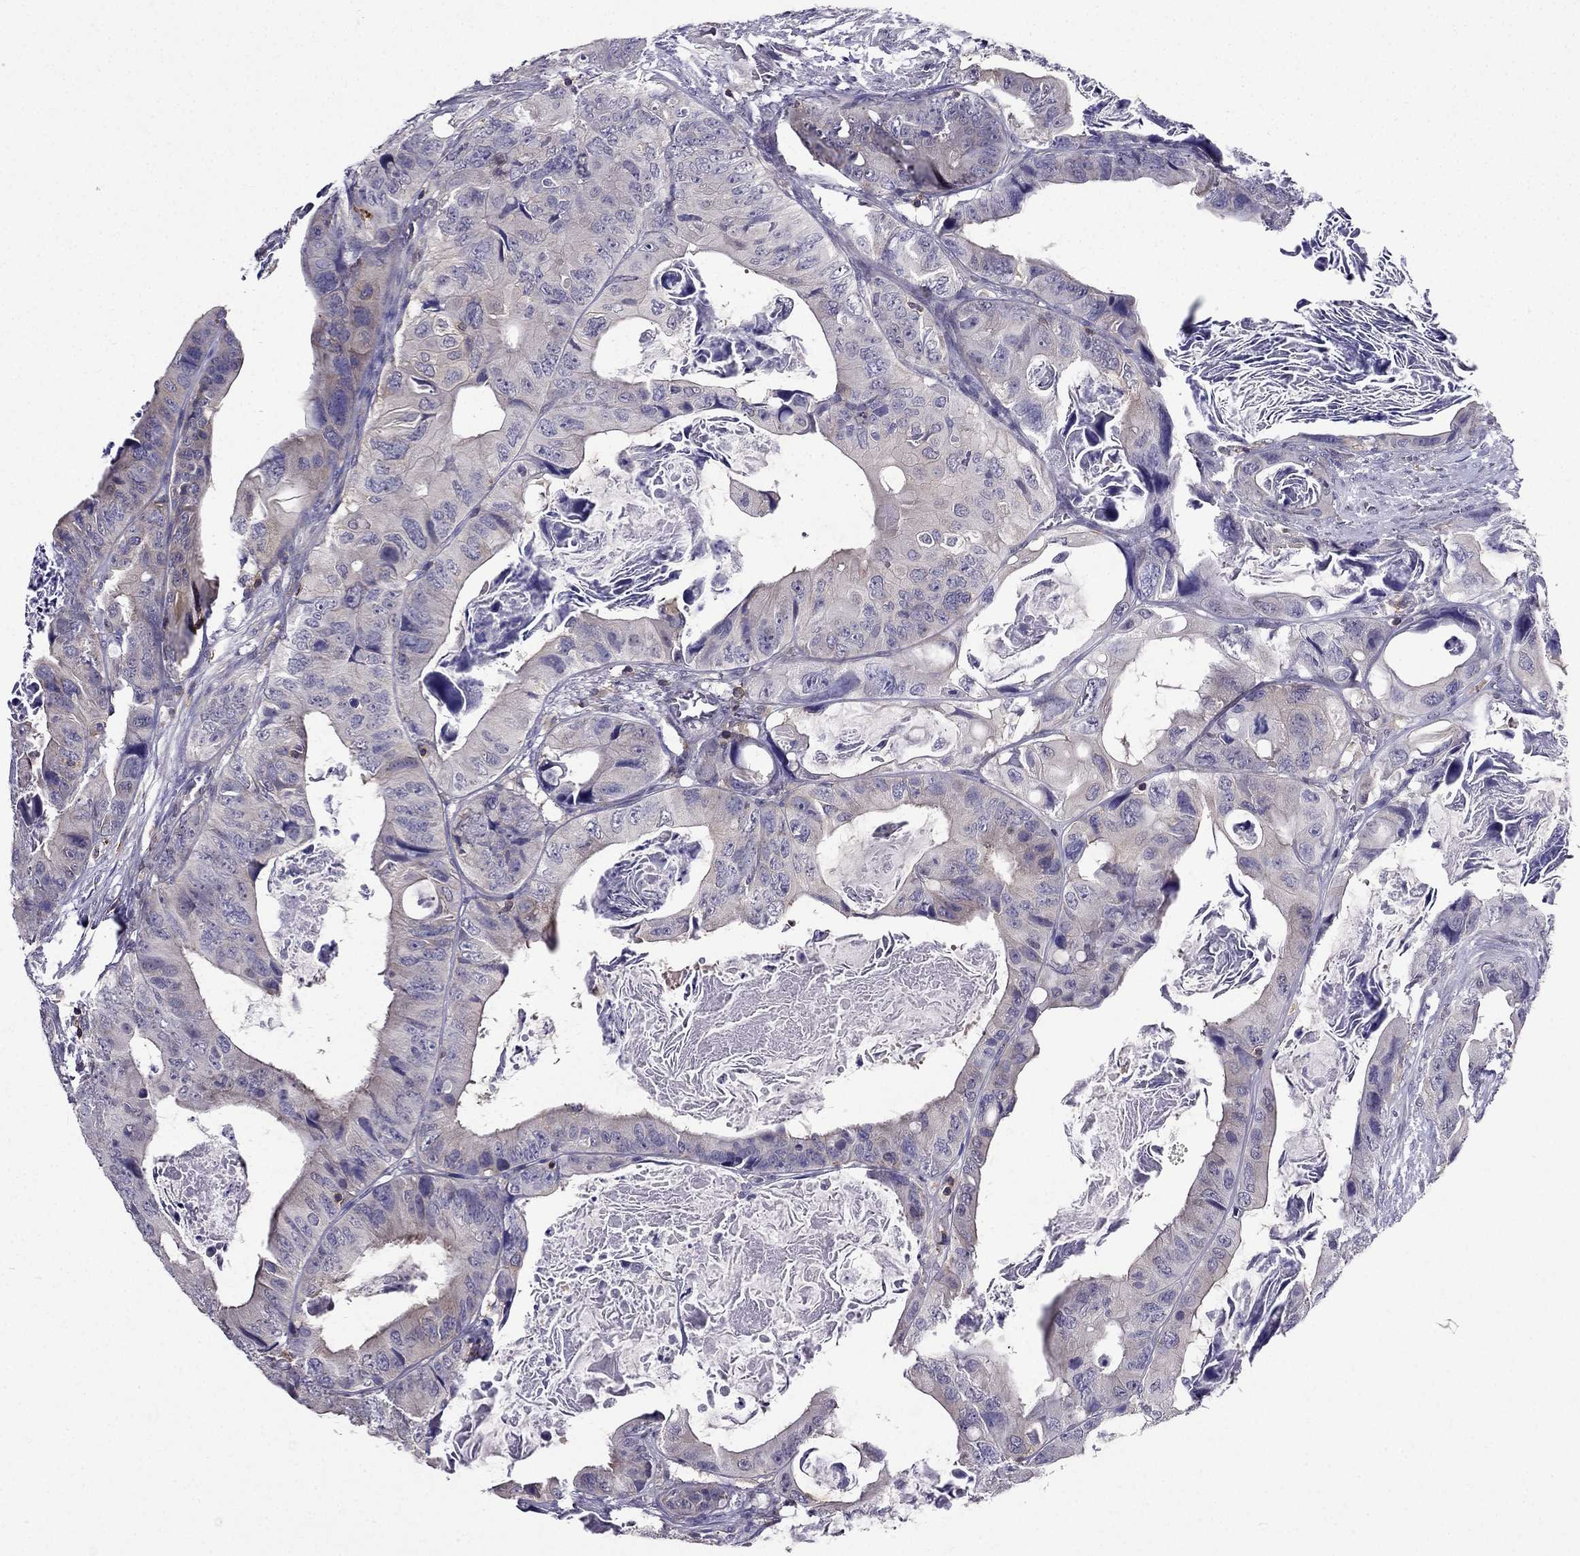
{"staining": {"intensity": "negative", "quantity": "none", "location": "none"}, "tissue": "colorectal cancer", "cell_type": "Tumor cells", "image_type": "cancer", "snomed": [{"axis": "morphology", "description": "Adenocarcinoma, NOS"}, {"axis": "topography", "description": "Rectum"}], "caption": "An image of human colorectal adenocarcinoma is negative for staining in tumor cells.", "gene": "AAK1", "patient": {"sex": "male", "age": 64}}